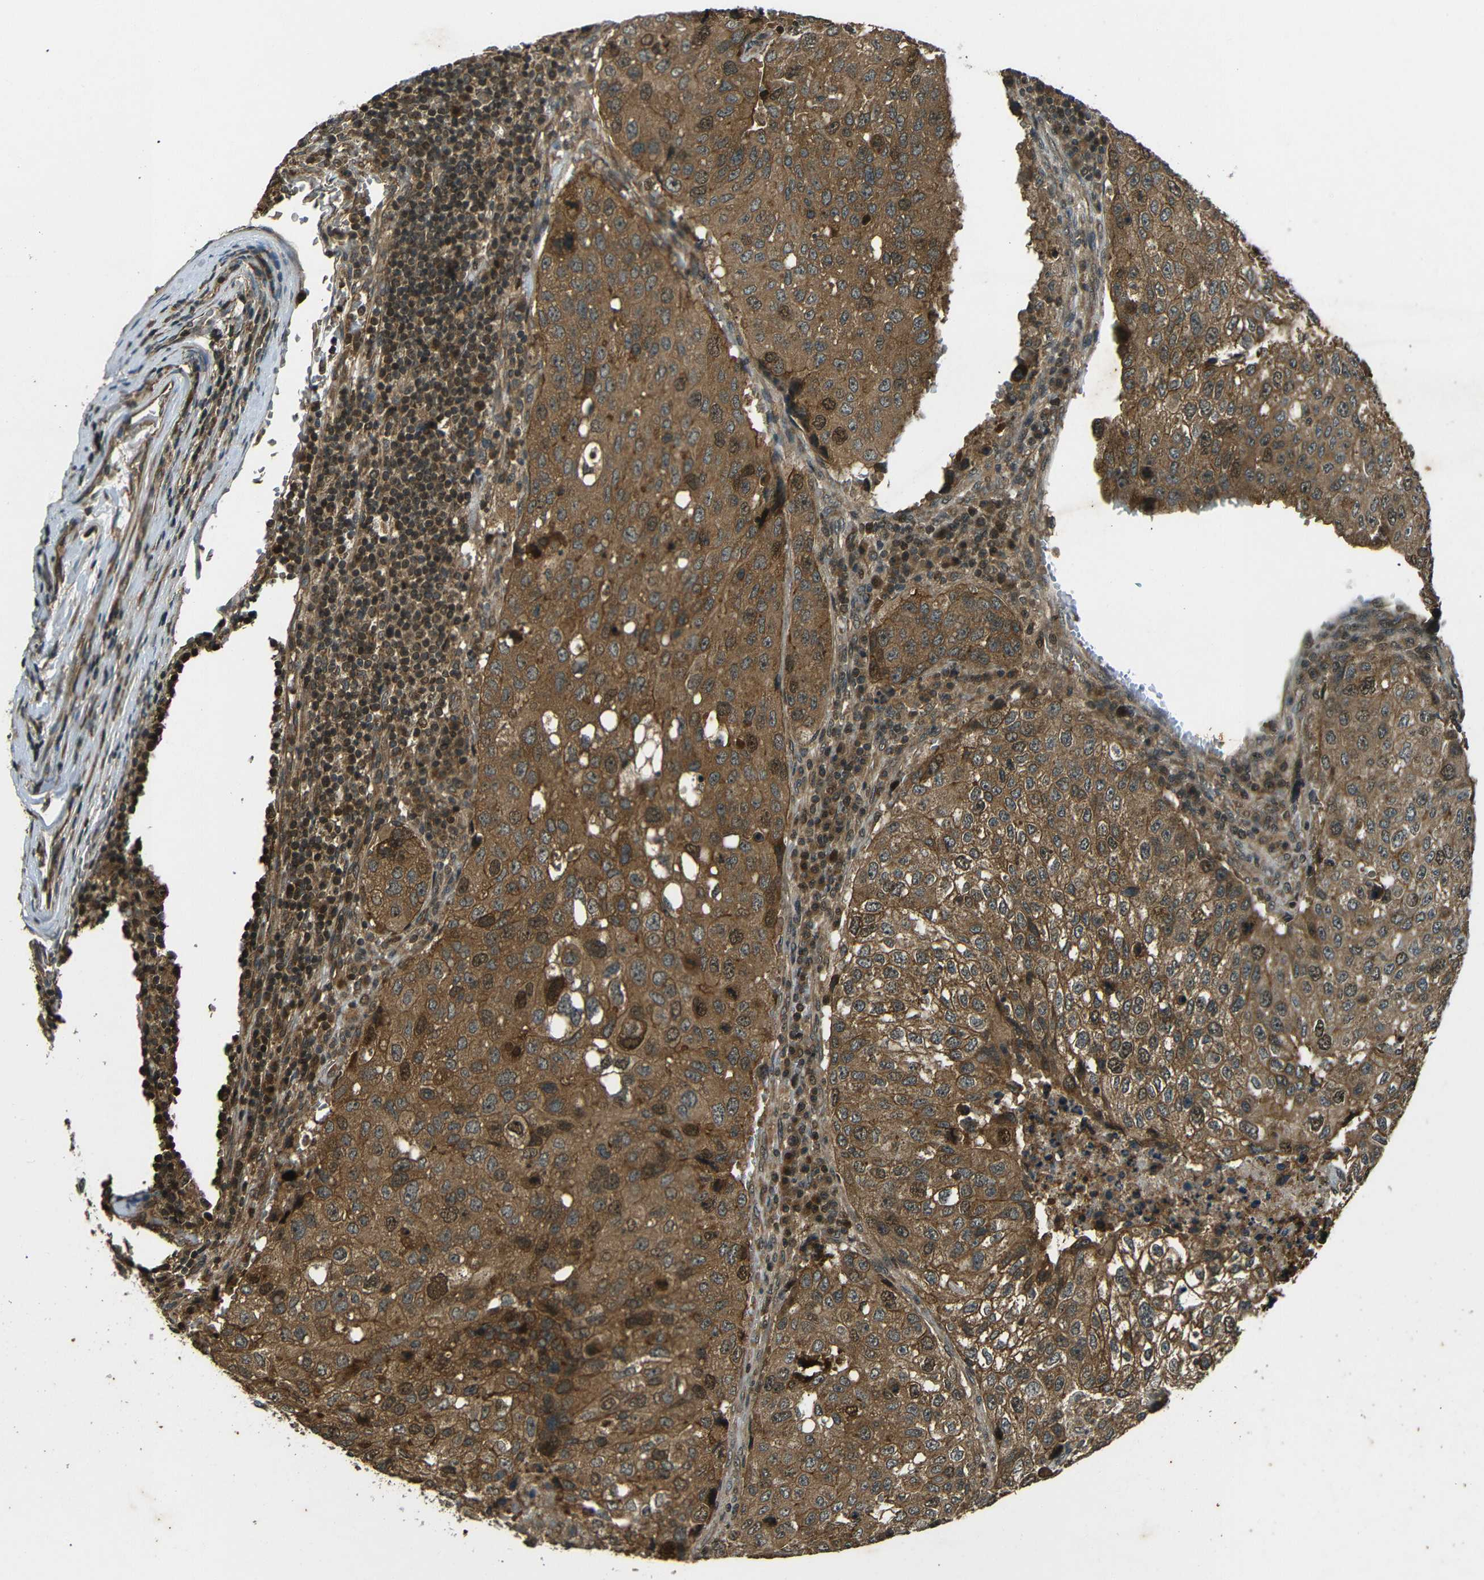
{"staining": {"intensity": "moderate", "quantity": ">75%", "location": "cytoplasmic/membranous,nuclear"}, "tissue": "urothelial cancer", "cell_type": "Tumor cells", "image_type": "cancer", "snomed": [{"axis": "morphology", "description": "Urothelial carcinoma, High grade"}, {"axis": "topography", "description": "Lymph node"}, {"axis": "topography", "description": "Urinary bladder"}], "caption": "Protein staining of urothelial cancer tissue exhibits moderate cytoplasmic/membranous and nuclear staining in approximately >75% of tumor cells.", "gene": "PLK2", "patient": {"sex": "male", "age": 51}}